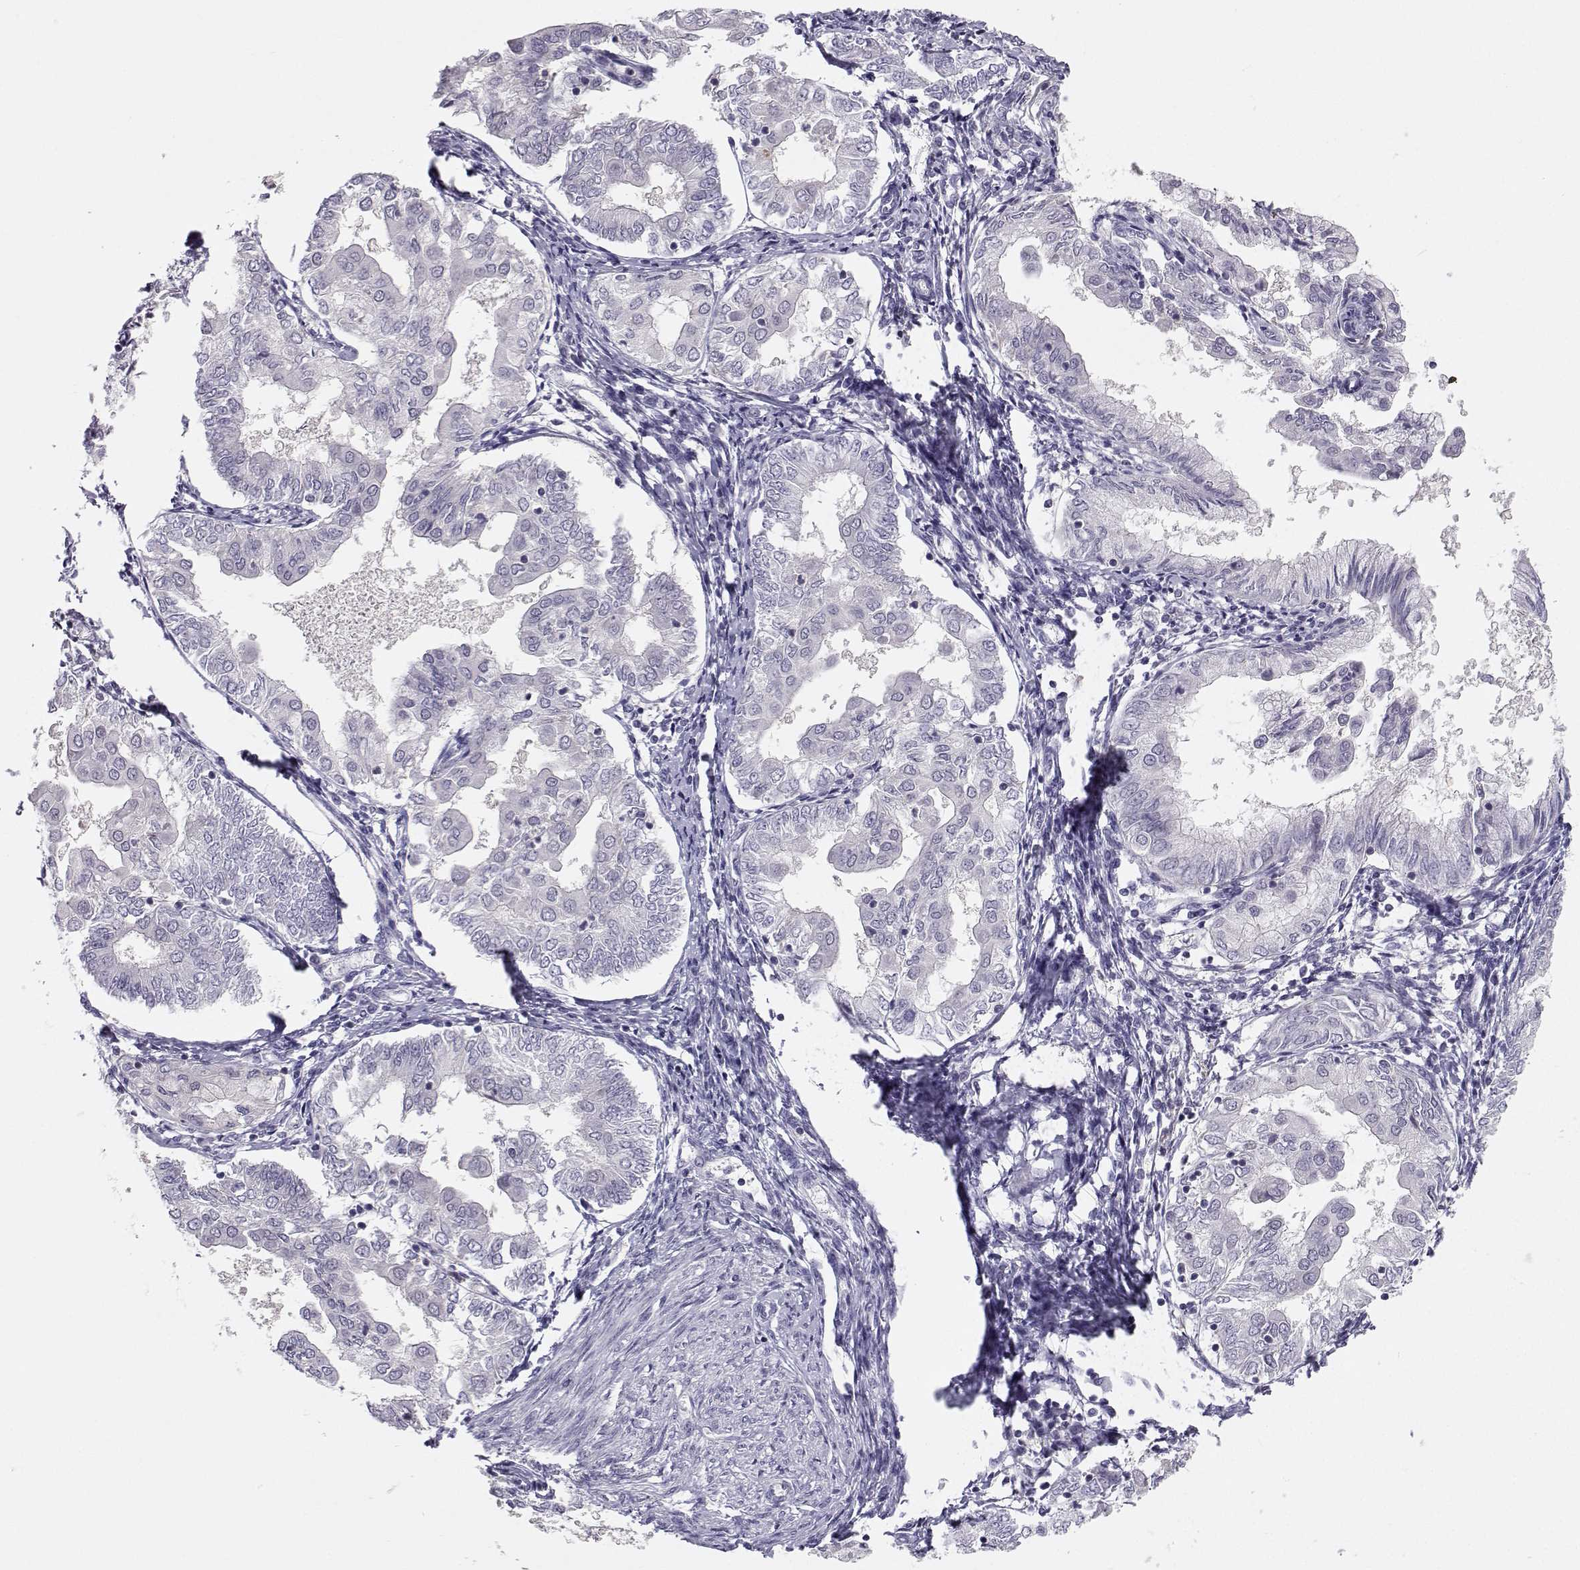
{"staining": {"intensity": "negative", "quantity": "none", "location": "none"}, "tissue": "endometrial cancer", "cell_type": "Tumor cells", "image_type": "cancer", "snomed": [{"axis": "morphology", "description": "Adenocarcinoma, NOS"}, {"axis": "topography", "description": "Endometrium"}], "caption": "This is an immunohistochemistry (IHC) photomicrograph of human endometrial cancer (adenocarcinoma). There is no expression in tumor cells.", "gene": "MROH7", "patient": {"sex": "female", "age": 68}}